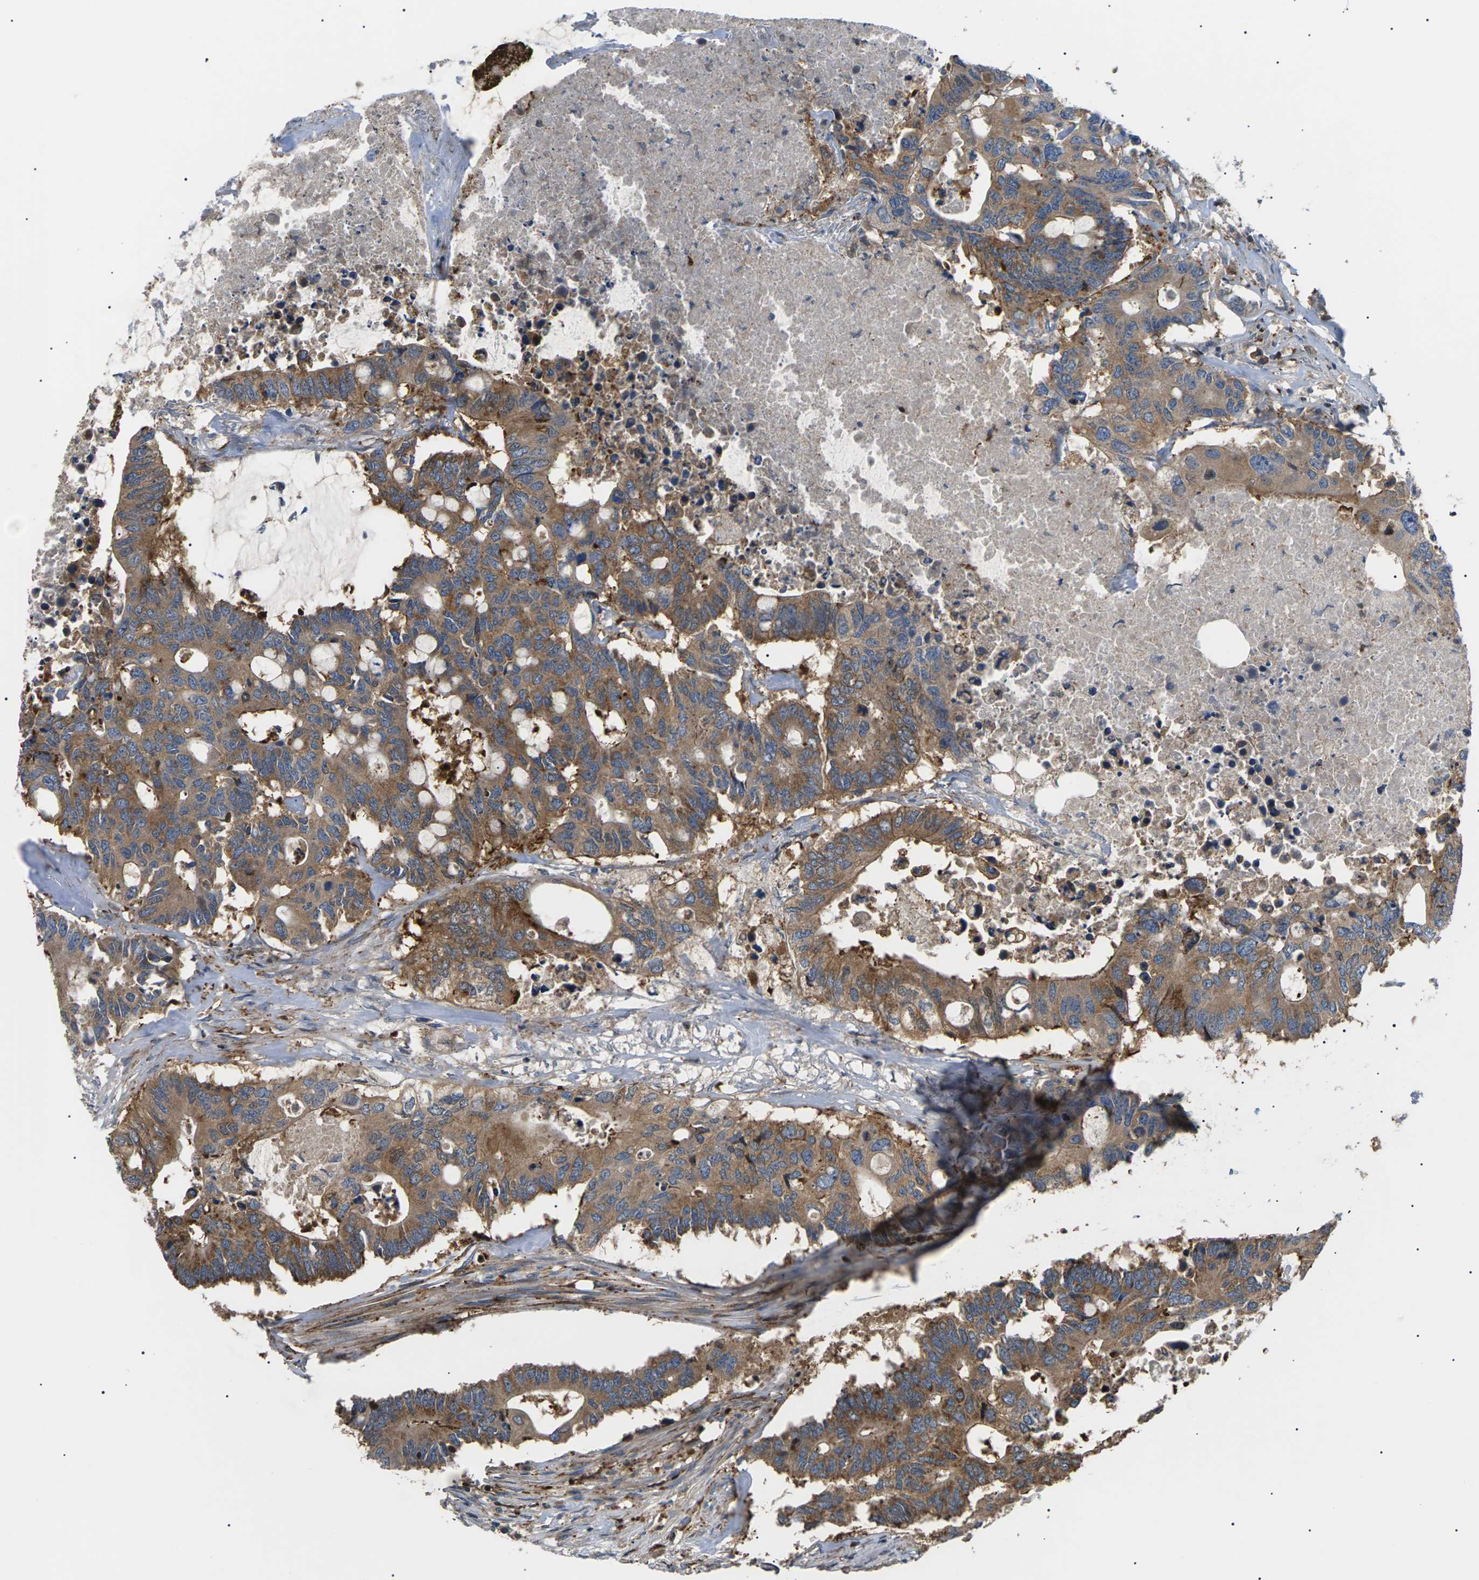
{"staining": {"intensity": "moderate", "quantity": ">75%", "location": "cytoplasmic/membranous"}, "tissue": "colorectal cancer", "cell_type": "Tumor cells", "image_type": "cancer", "snomed": [{"axis": "morphology", "description": "Adenocarcinoma, NOS"}, {"axis": "topography", "description": "Colon"}], "caption": "Adenocarcinoma (colorectal) stained with a protein marker demonstrates moderate staining in tumor cells.", "gene": "TMTC4", "patient": {"sex": "male", "age": 71}}